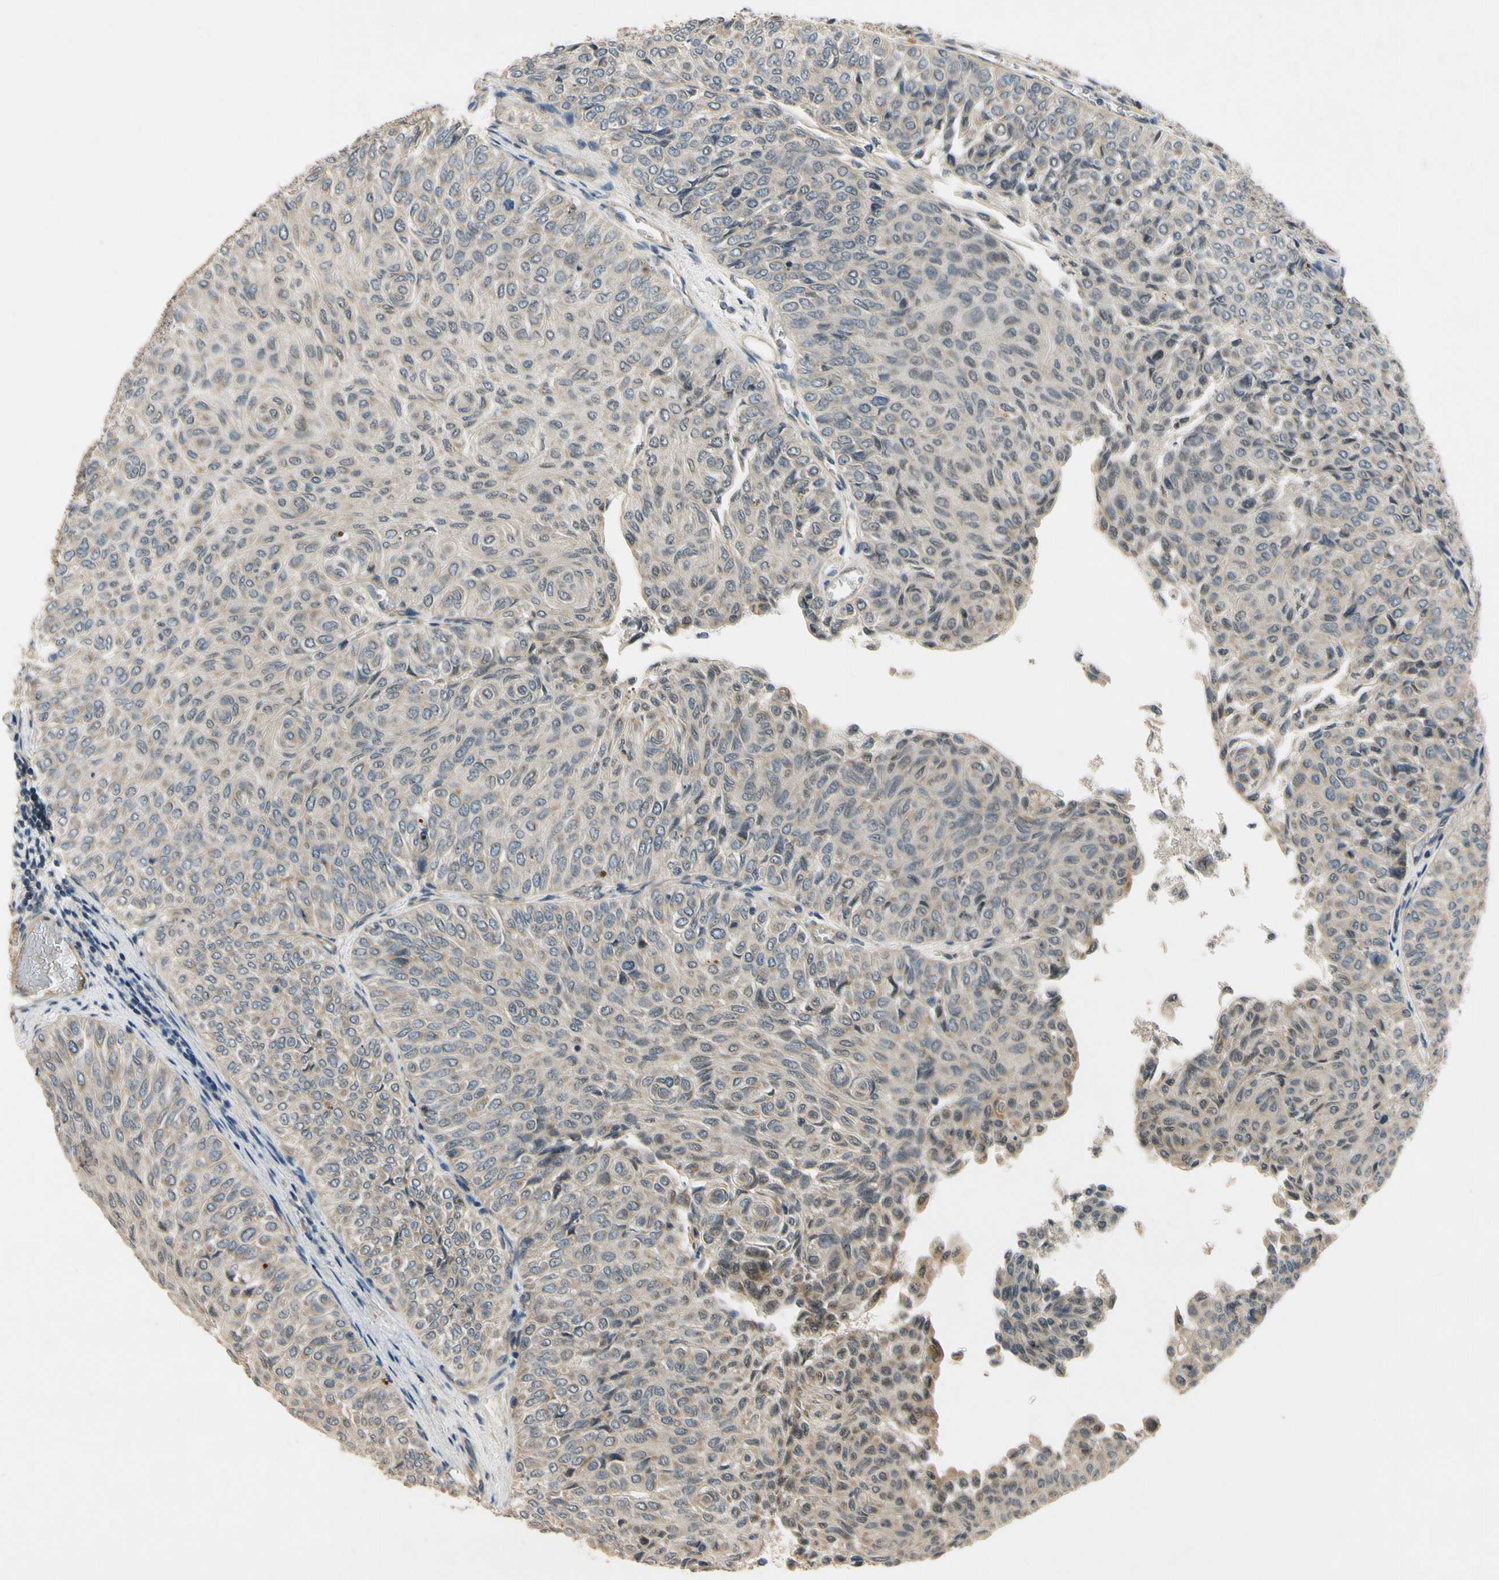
{"staining": {"intensity": "weak", "quantity": "<25%", "location": "cytoplasmic/membranous"}, "tissue": "urothelial cancer", "cell_type": "Tumor cells", "image_type": "cancer", "snomed": [{"axis": "morphology", "description": "Urothelial carcinoma, Low grade"}, {"axis": "topography", "description": "Urinary bladder"}], "caption": "There is no significant expression in tumor cells of urothelial cancer.", "gene": "ALKBH3", "patient": {"sex": "male", "age": 78}}